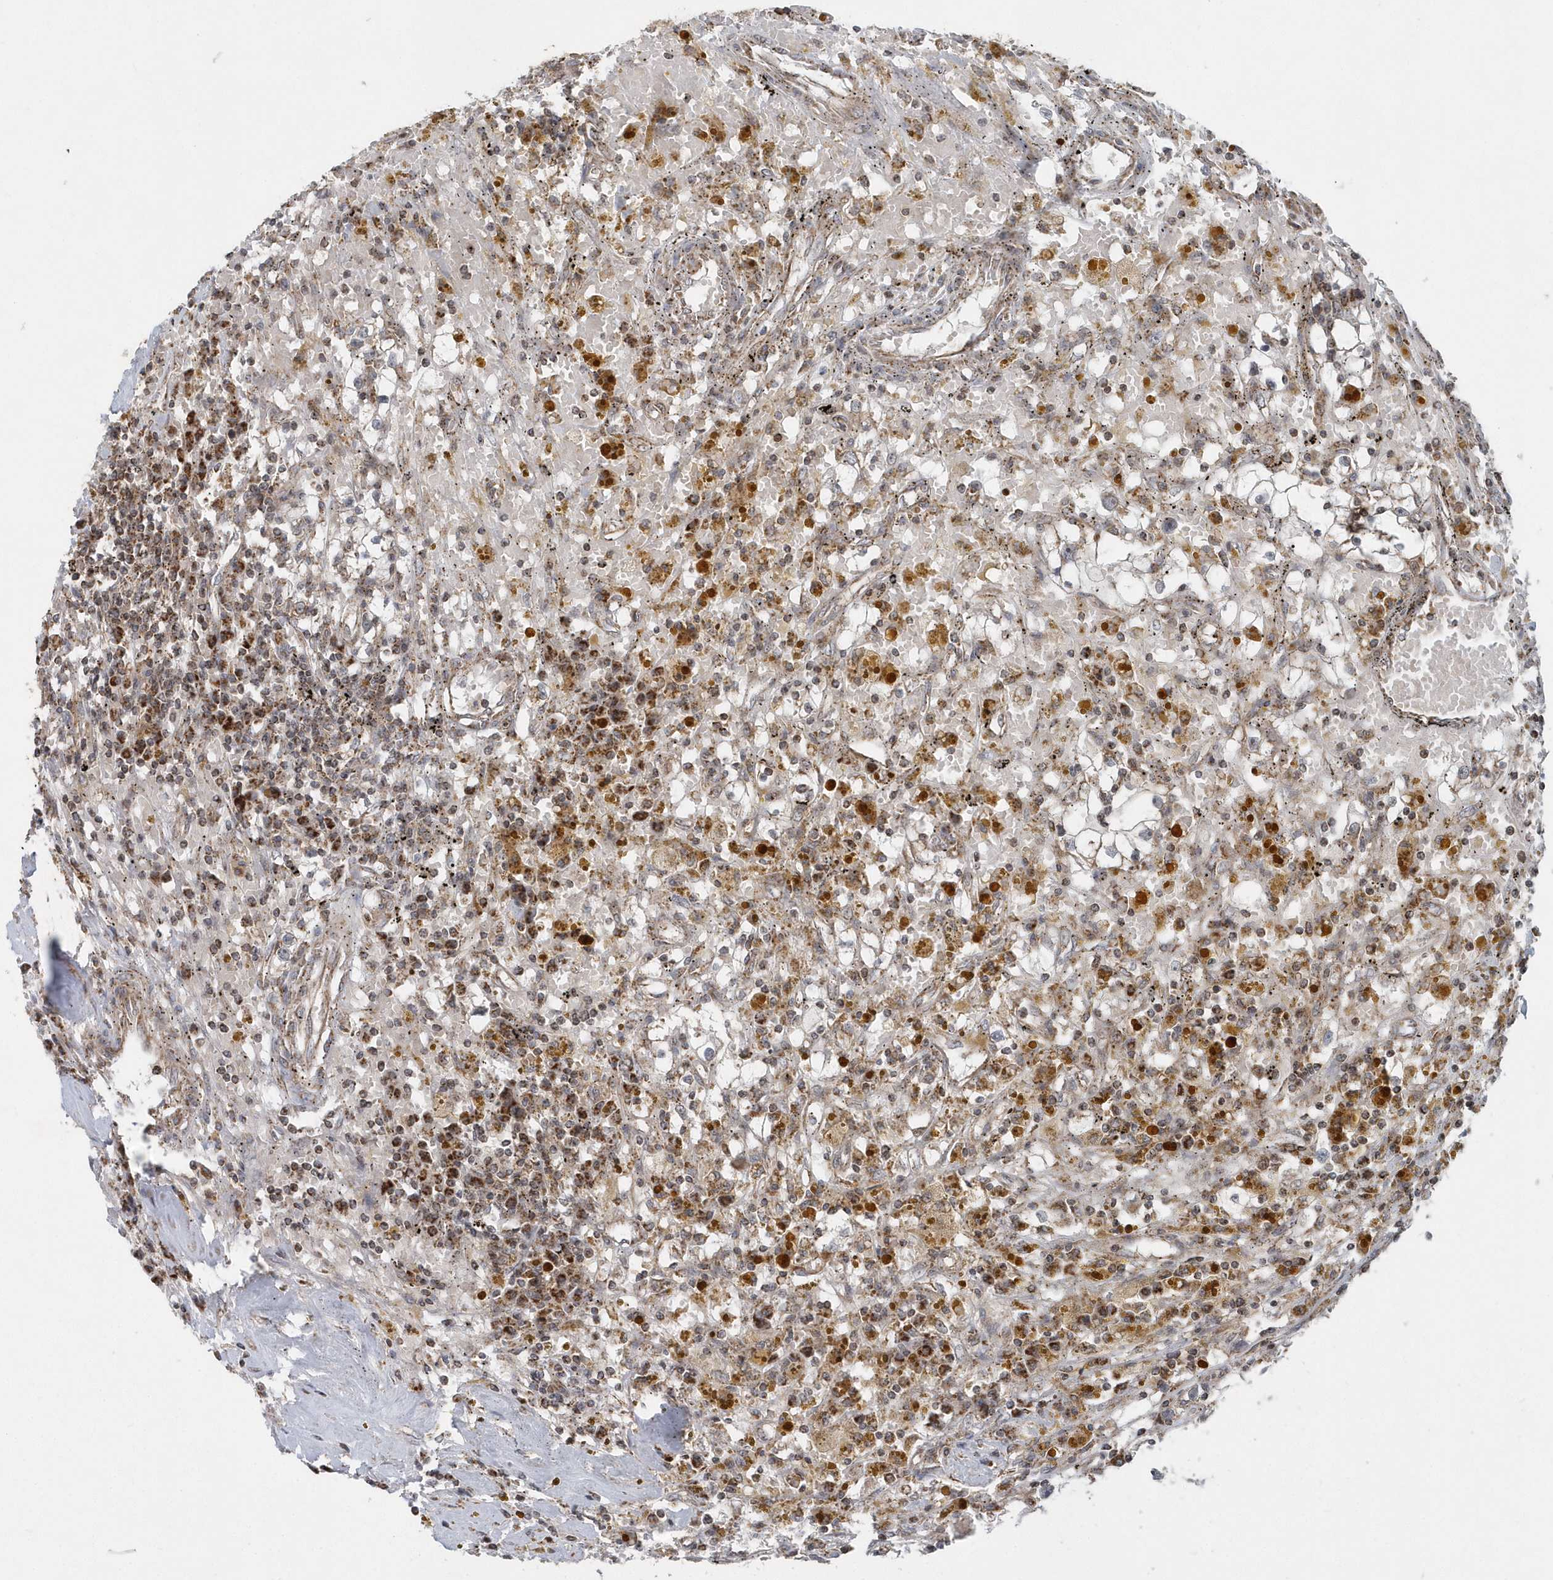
{"staining": {"intensity": "weak", "quantity": "25%-75%", "location": "cytoplasmic/membranous"}, "tissue": "renal cancer", "cell_type": "Tumor cells", "image_type": "cancer", "snomed": [{"axis": "morphology", "description": "Adenocarcinoma, NOS"}, {"axis": "topography", "description": "Kidney"}], "caption": "Weak cytoplasmic/membranous protein staining is identified in approximately 25%-75% of tumor cells in renal adenocarcinoma.", "gene": "PPP1R7", "patient": {"sex": "male", "age": 56}}